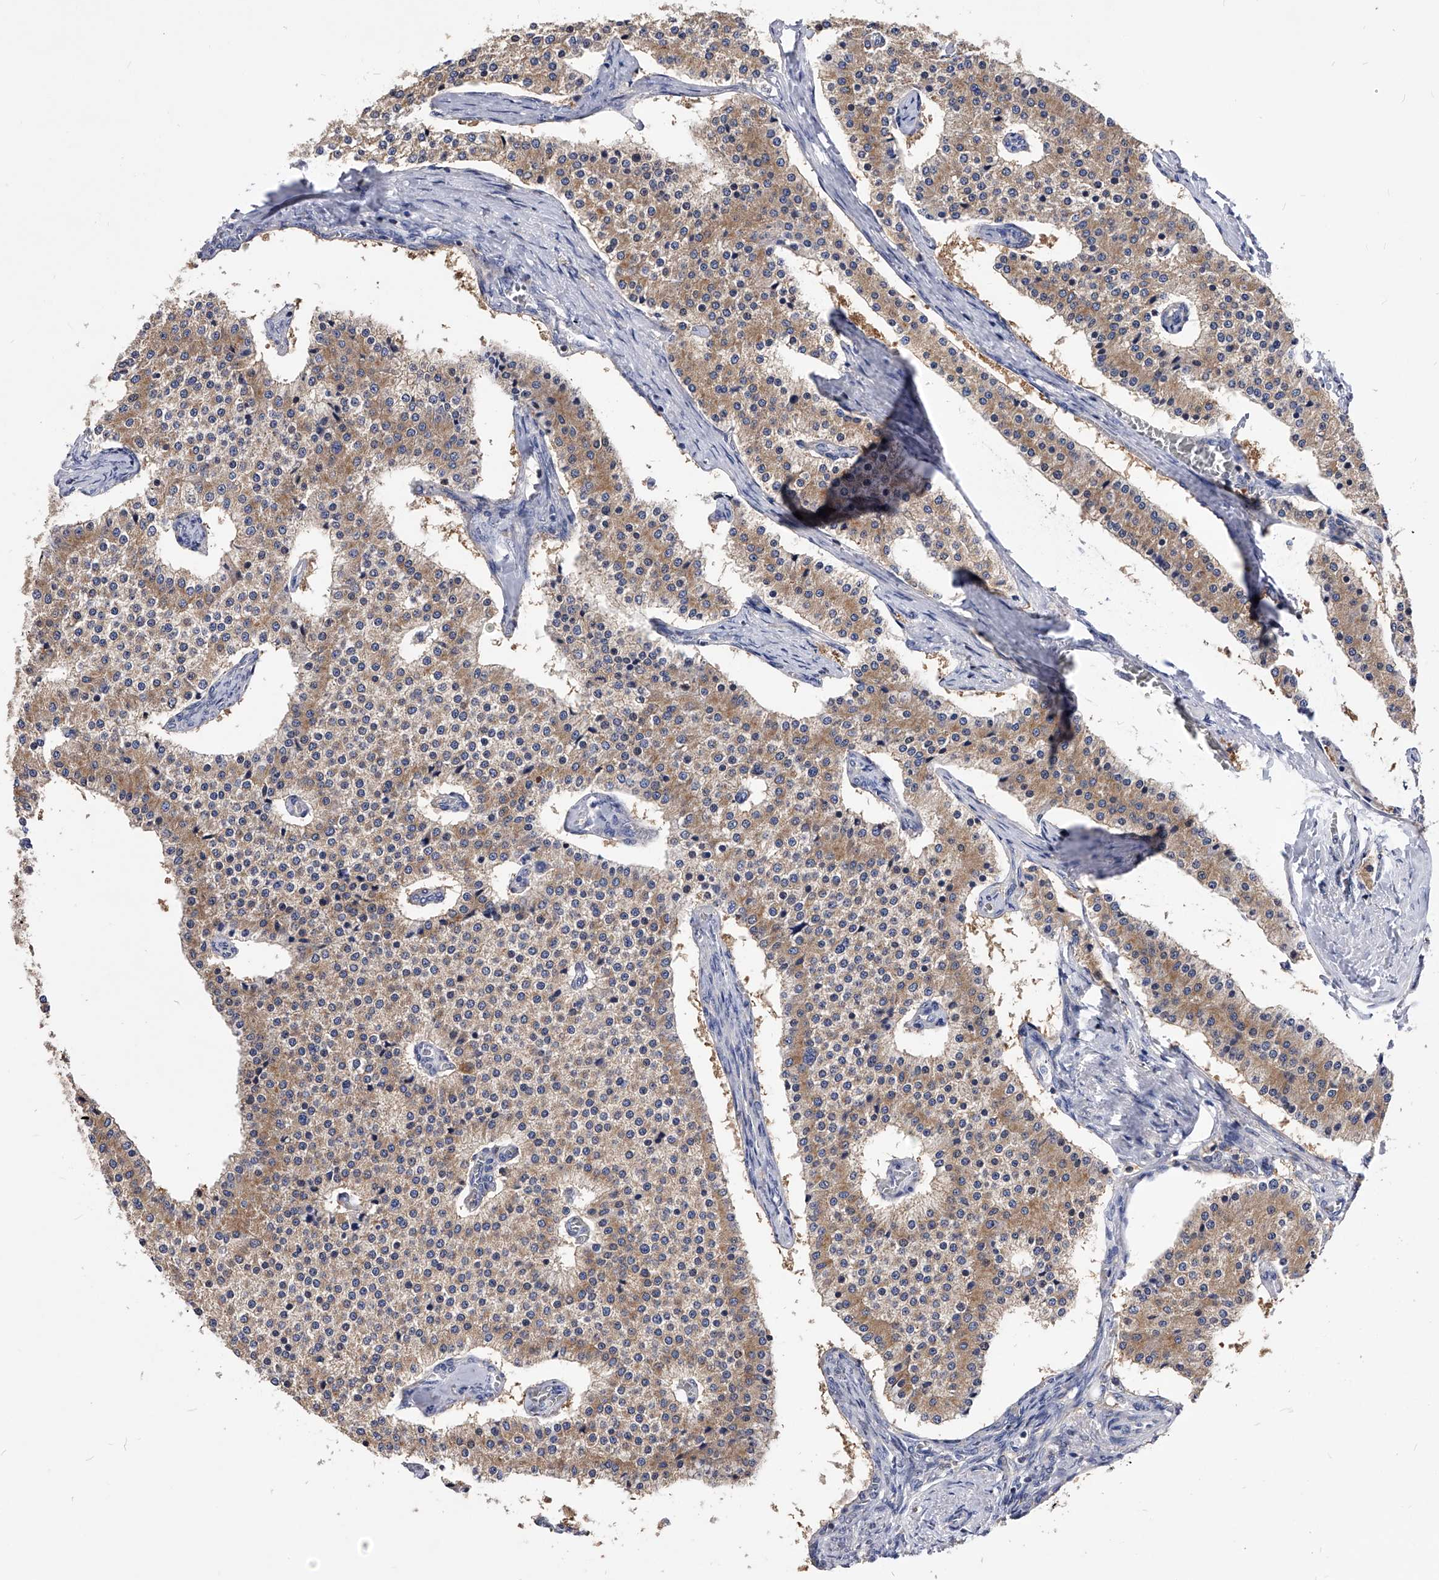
{"staining": {"intensity": "moderate", "quantity": ">75%", "location": "cytoplasmic/membranous"}, "tissue": "carcinoid", "cell_type": "Tumor cells", "image_type": "cancer", "snomed": [{"axis": "morphology", "description": "Carcinoid, malignant, NOS"}, {"axis": "topography", "description": "Colon"}], "caption": "Protein analysis of carcinoid tissue exhibits moderate cytoplasmic/membranous staining in about >75% of tumor cells.", "gene": "APEH", "patient": {"sex": "female", "age": 52}}